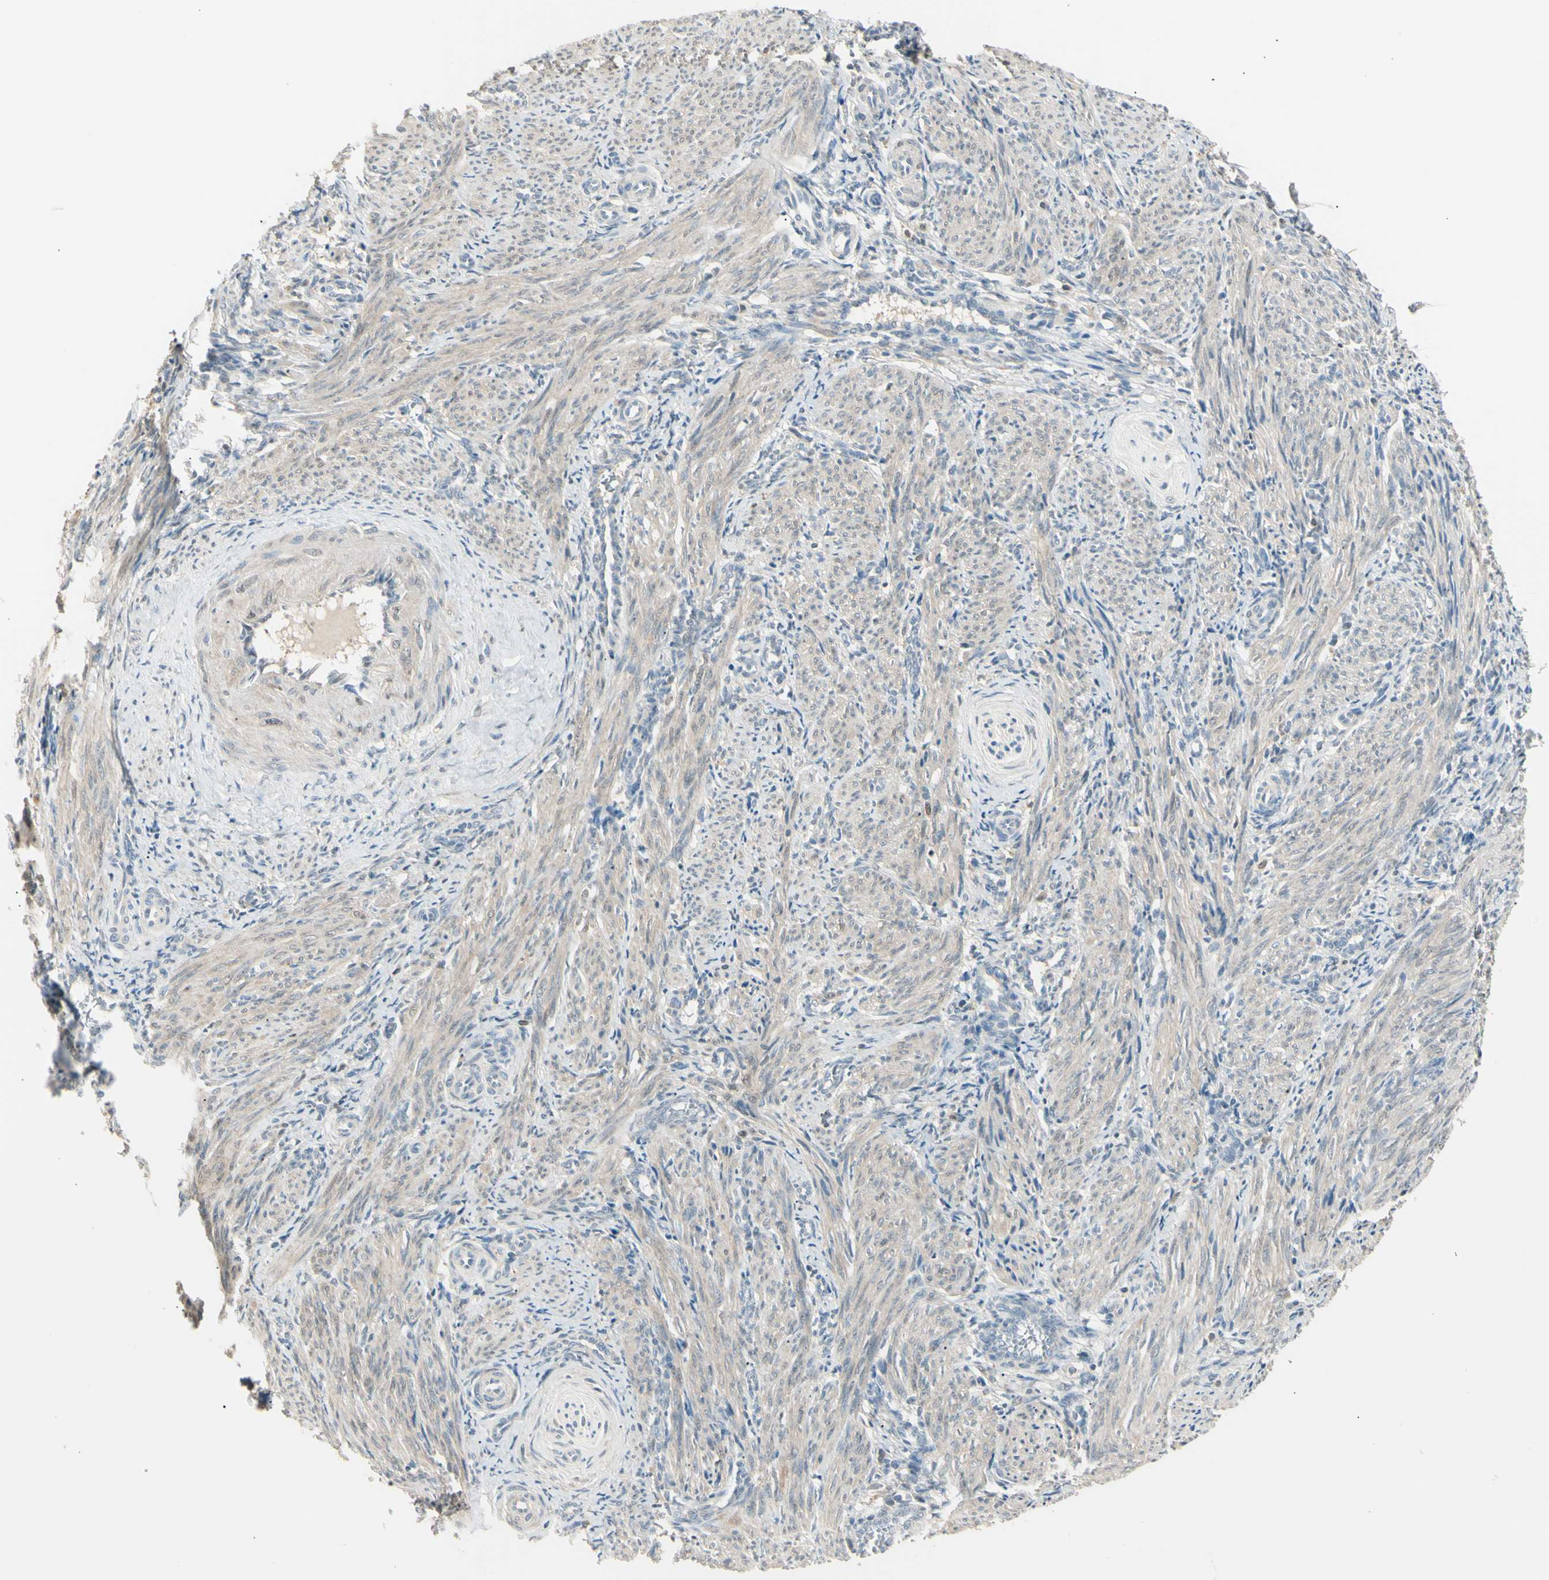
{"staining": {"intensity": "weak", "quantity": "25%-75%", "location": "cytoplasmic/membranous"}, "tissue": "smooth muscle", "cell_type": "Smooth muscle cells", "image_type": "normal", "snomed": [{"axis": "morphology", "description": "Normal tissue, NOS"}, {"axis": "topography", "description": "Endometrium"}], "caption": "Brown immunohistochemical staining in unremarkable human smooth muscle reveals weak cytoplasmic/membranous positivity in approximately 25%-75% of smooth muscle cells. (IHC, brightfield microscopy, high magnification).", "gene": "LHPP", "patient": {"sex": "female", "age": 33}}